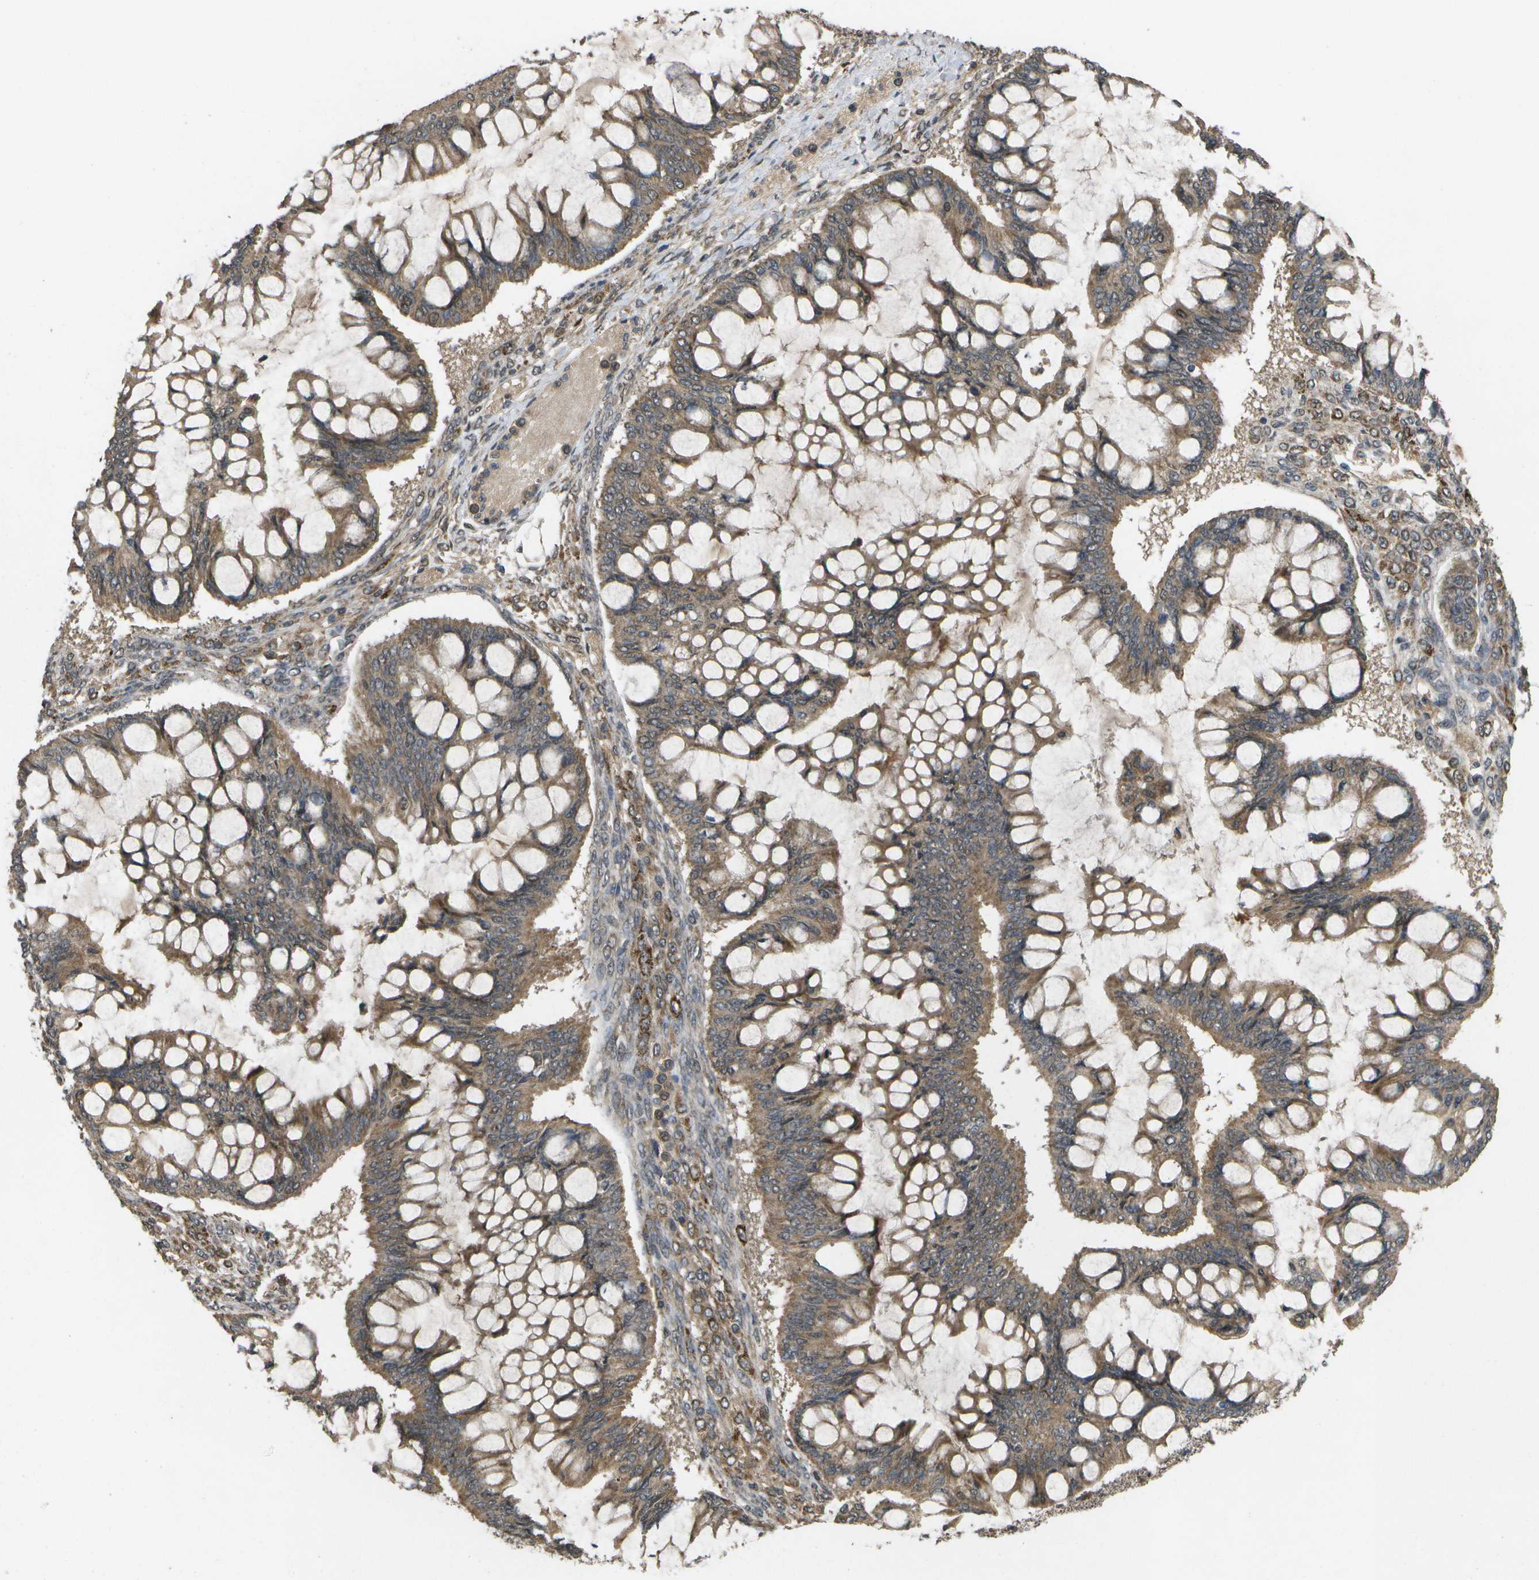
{"staining": {"intensity": "moderate", "quantity": ">75%", "location": "cytoplasmic/membranous"}, "tissue": "ovarian cancer", "cell_type": "Tumor cells", "image_type": "cancer", "snomed": [{"axis": "morphology", "description": "Cystadenocarcinoma, mucinous, NOS"}, {"axis": "topography", "description": "Ovary"}], "caption": "Immunohistochemistry of human ovarian cancer (mucinous cystadenocarcinoma) displays medium levels of moderate cytoplasmic/membranous positivity in approximately >75% of tumor cells. Using DAB (3,3'-diaminobenzidine) (brown) and hematoxylin (blue) stains, captured at high magnification using brightfield microscopy.", "gene": "ALAS1", "patient": {"sex": "female", "age": 73}}